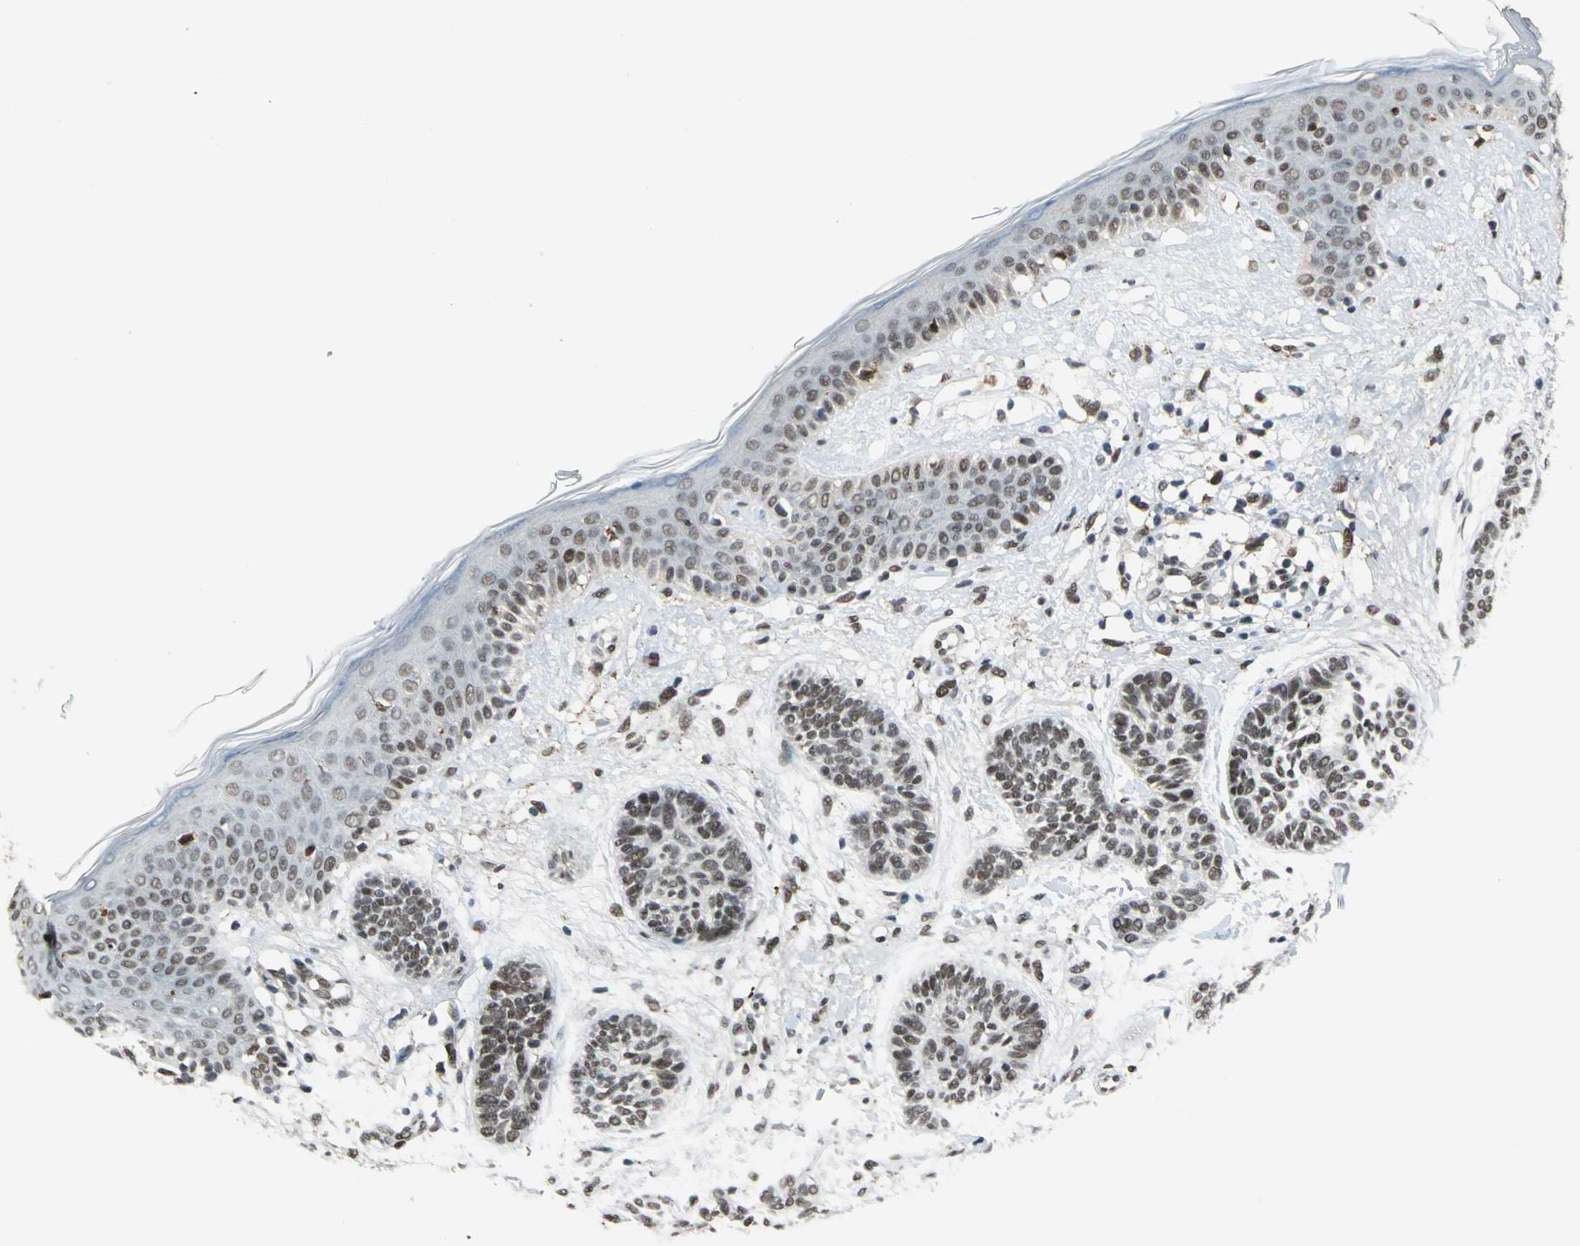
{"staining": {"intensity": "moderate", "quantity": ">75%", "location": "nuclear"}, "tissue": "skin cancer", "cell_type": "Tumor cells", "image_type": "cancer", "snomed": [{"axis": "morphology", "description": "Normal tissue, NOS"}, {"axis": "morphology", "description": "Basal cell carcinoma"}, {"axis": "topography", "description": "Skin"}], "caption": "There is medium levels of moderate nuclear expression in tumor cells of basal cell carcinoma (skin), as demonstrated by immunohistochemical staining (brown color).", "gene": "ELF2", "patient": {"sex": "male", "age": 63}}